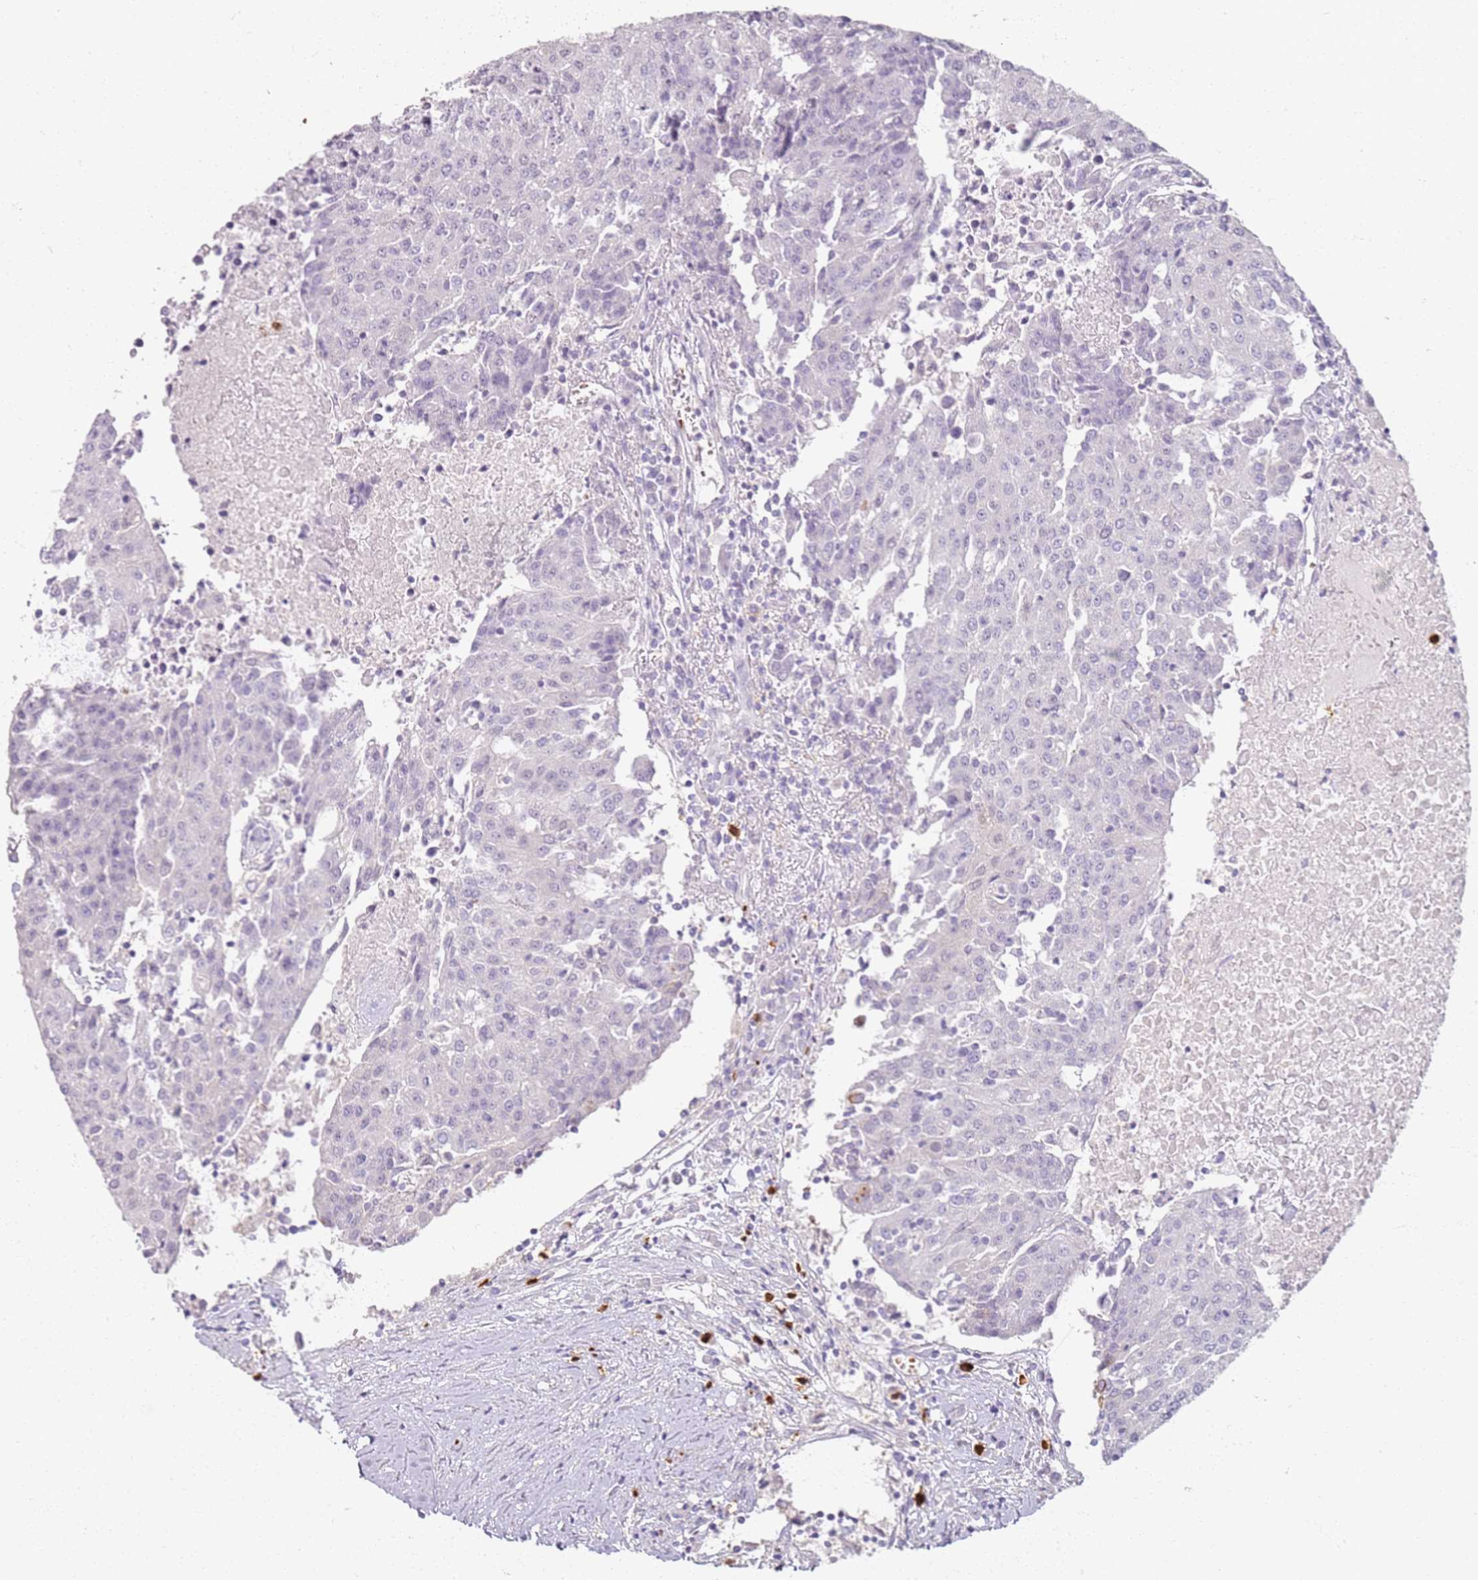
{"staining": {"intensity": "negative", "quantity": "none", "location": "none"}, "tissue": "urothelial cancer", "cell_type": "Tumor cells", "image_type": "cancer", "snomed": [{"axis": "morphology", "description": "Urothelial carcinoma, High grade"}, {"axis": "topography", "description": "Urinary bladder"}], "caption": "High power microscopy image of an immunohistochemistry micrograph of urothelial cancer, revealing no significant positivity in tumor cells.", "gene": "CD40LG", "patient": {"sex": "female", "age": 85}}